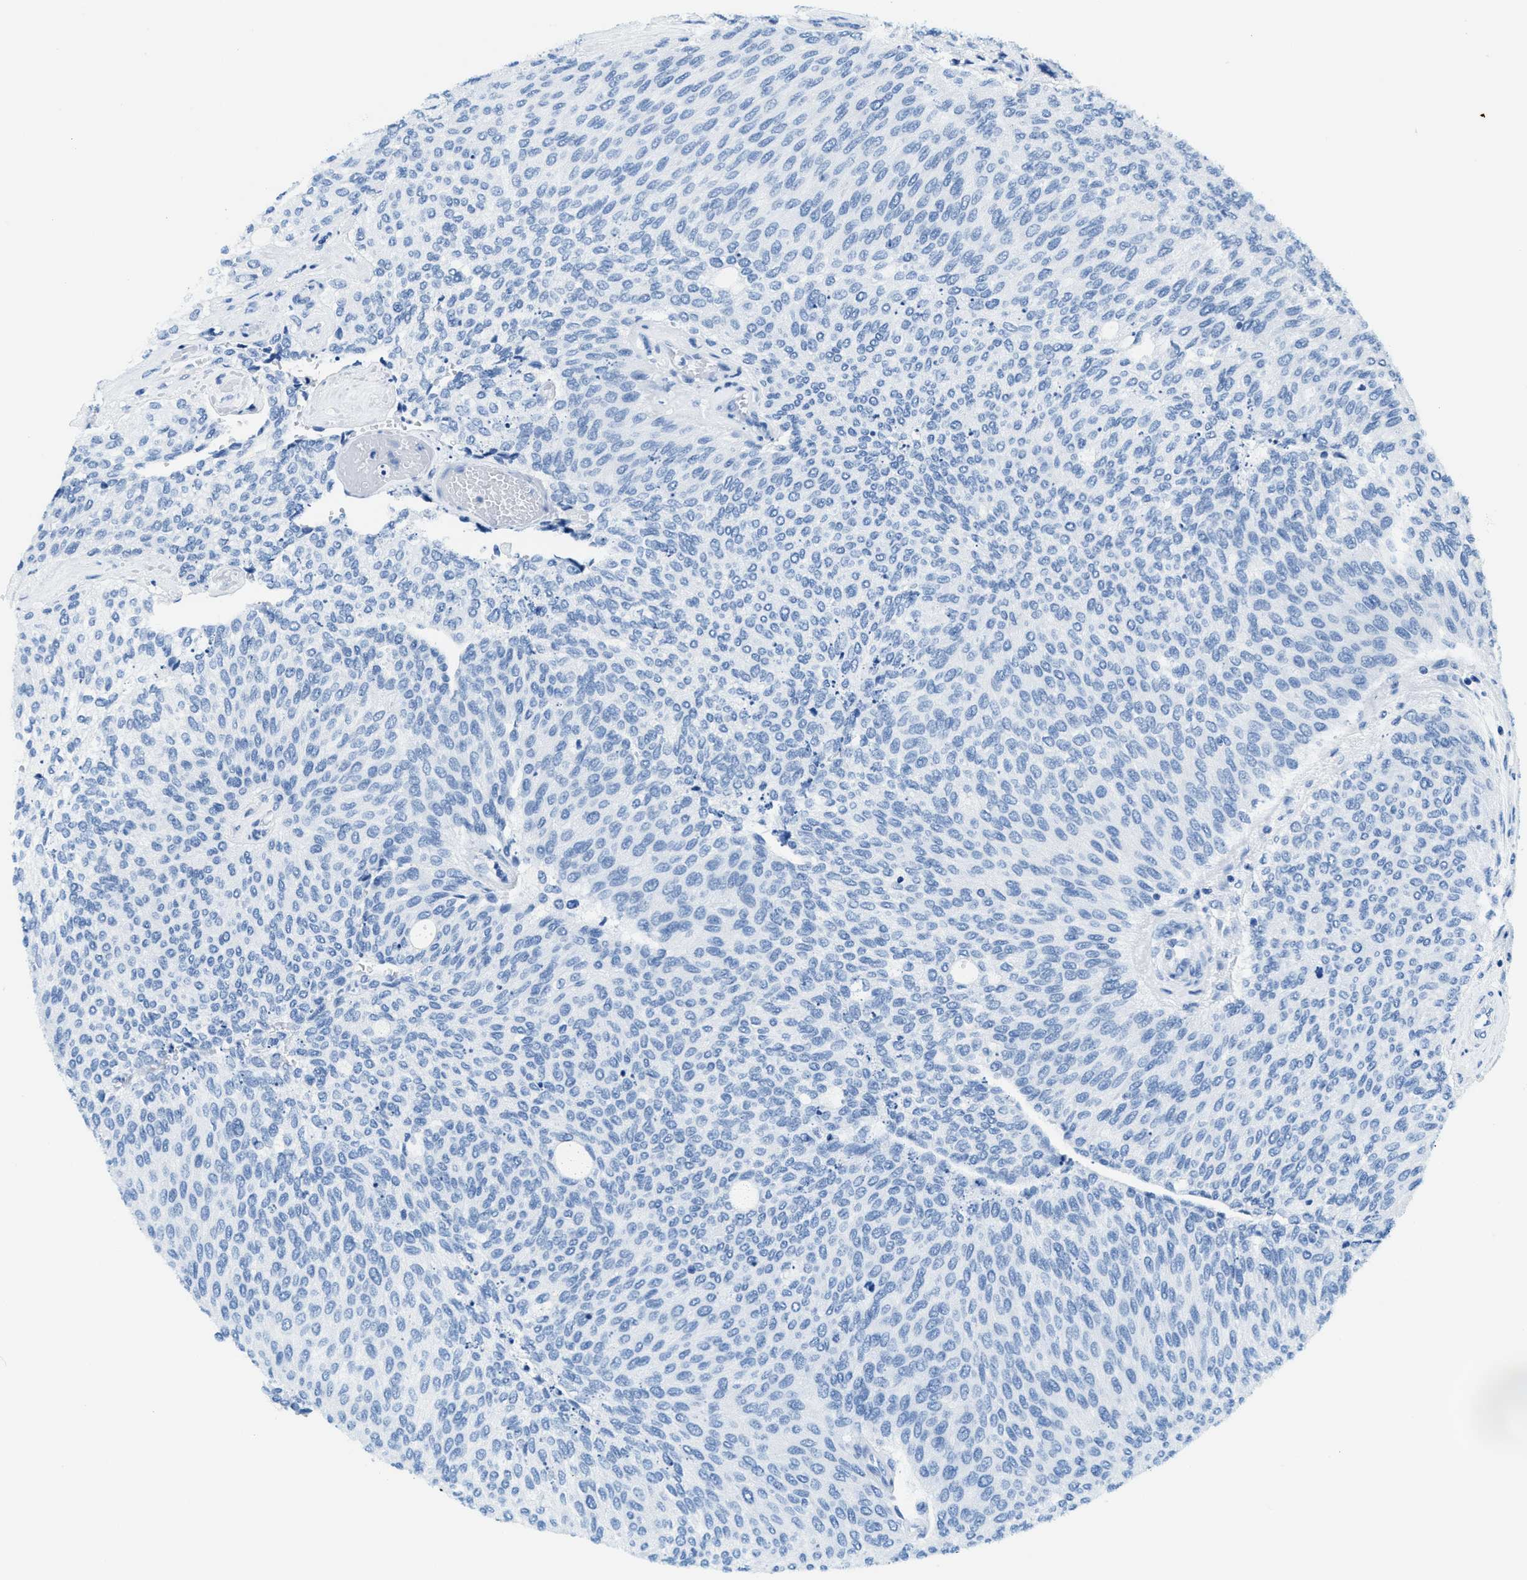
{"staining": {"intensity": "negative", "quantity": "none", "location": "none"}, "tissue": "urothelial cancer", "cell_type": "Tumor cells", "image_type": "cancer", "snomed": [{"axis": "morphology", "description": "Urothelial carcinoma, Low grade"}, {"axis": "topography", "description": "Urinary bladder"}], "caption": "Tumor cells are negative for brown protein staining in low-grade urothelial carcinoma.", "gene": "CA4", "patient": {"sex": "female", "age": 79}}